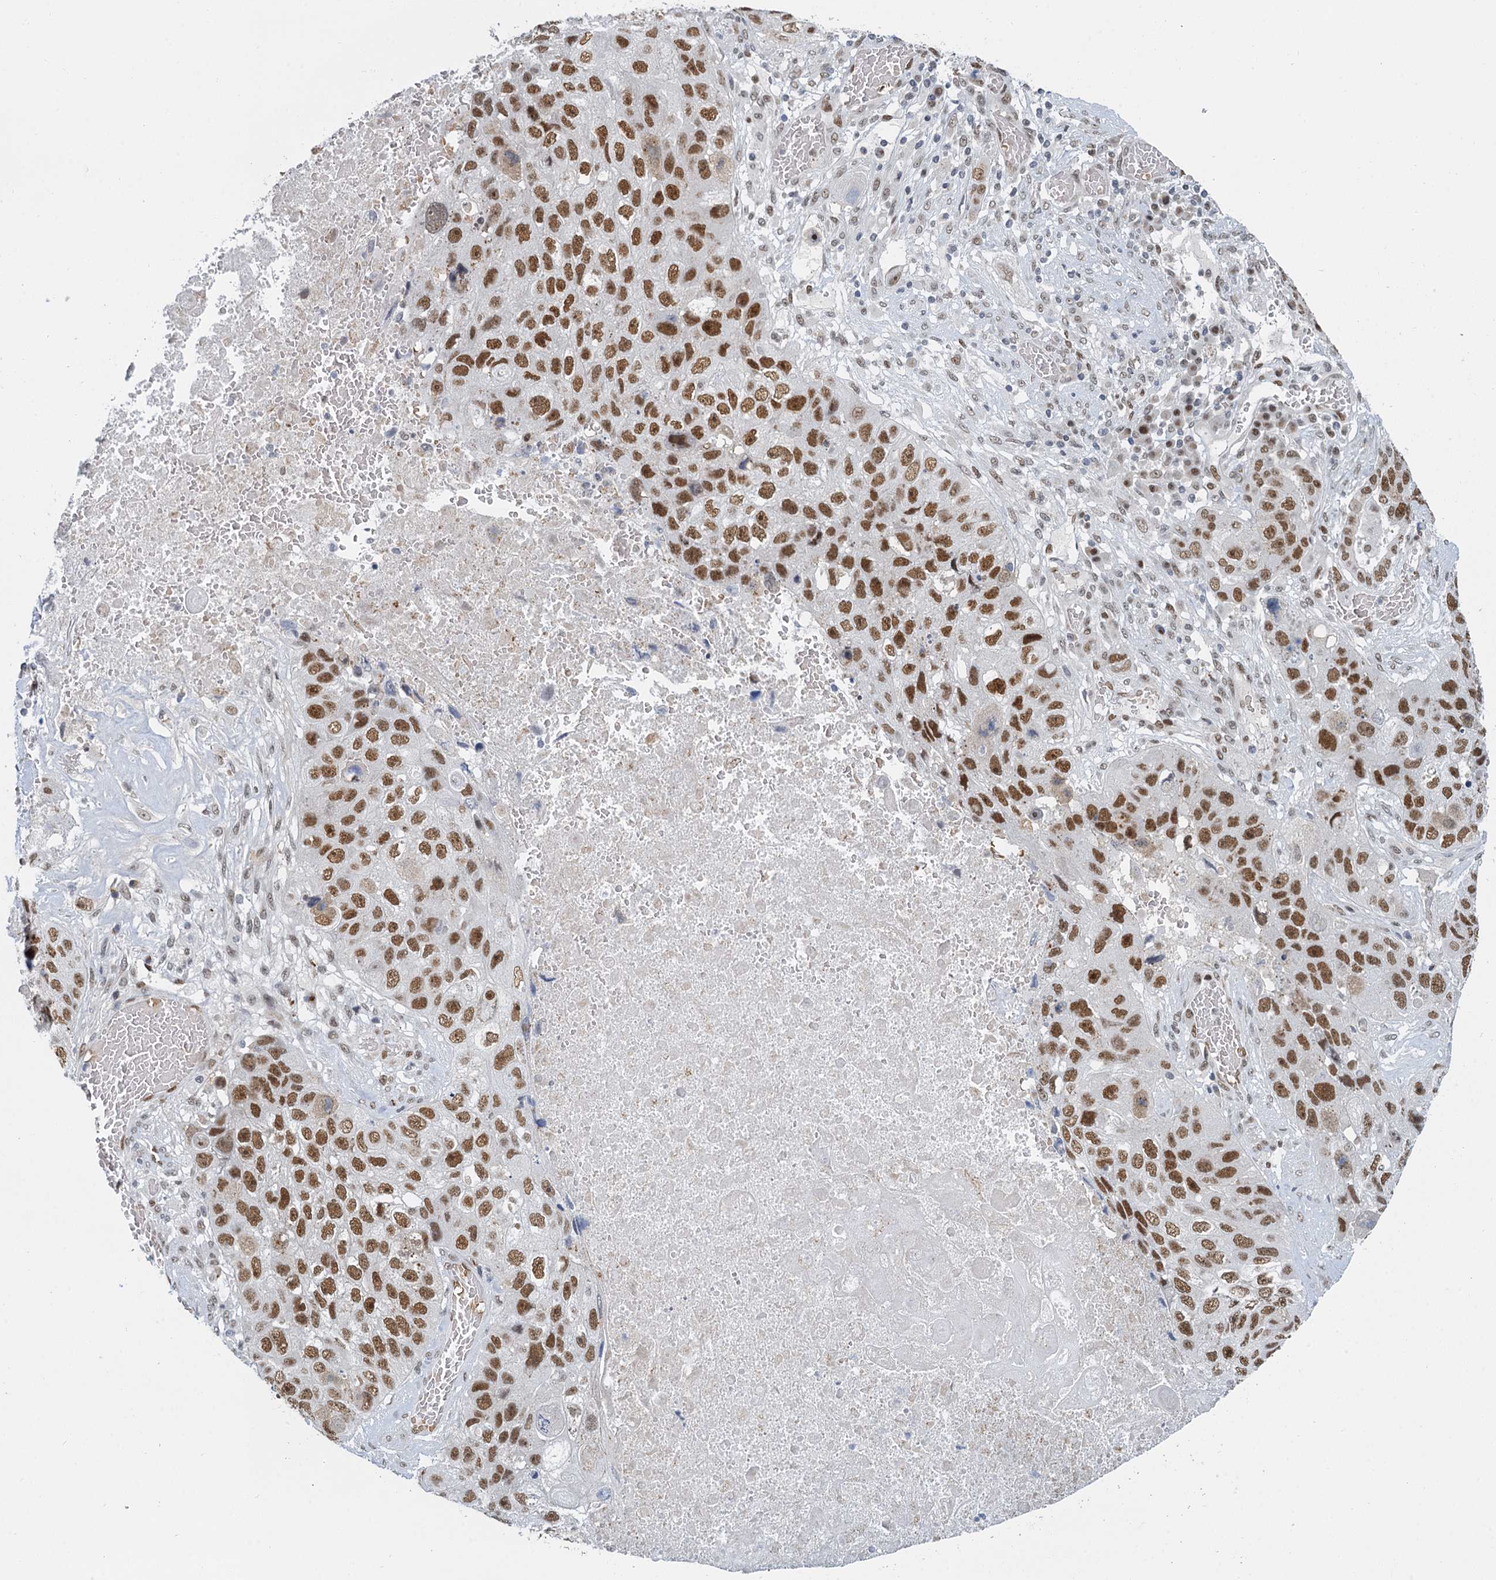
{"staining": {"intensity": "strong", "quantity": ">75%", "location": "nuclear"}, "tissue": "lung cancer", "cell_type": "Tumor cells", "image_type": "cancer", "snomed": [{"axis": "morphology", "description": "Squamous cell carcinoma, NOS"}, {"axis": "topography", "description": "Lung"}], "caption": "Squamous cell carcinoma (lung) stained for a protein (brown) displays strong nuclear positive positivity in approximately >75% of tumor cells.", "gene": "RPRD1A", "patient": {"sex": "male", "age": 61}}